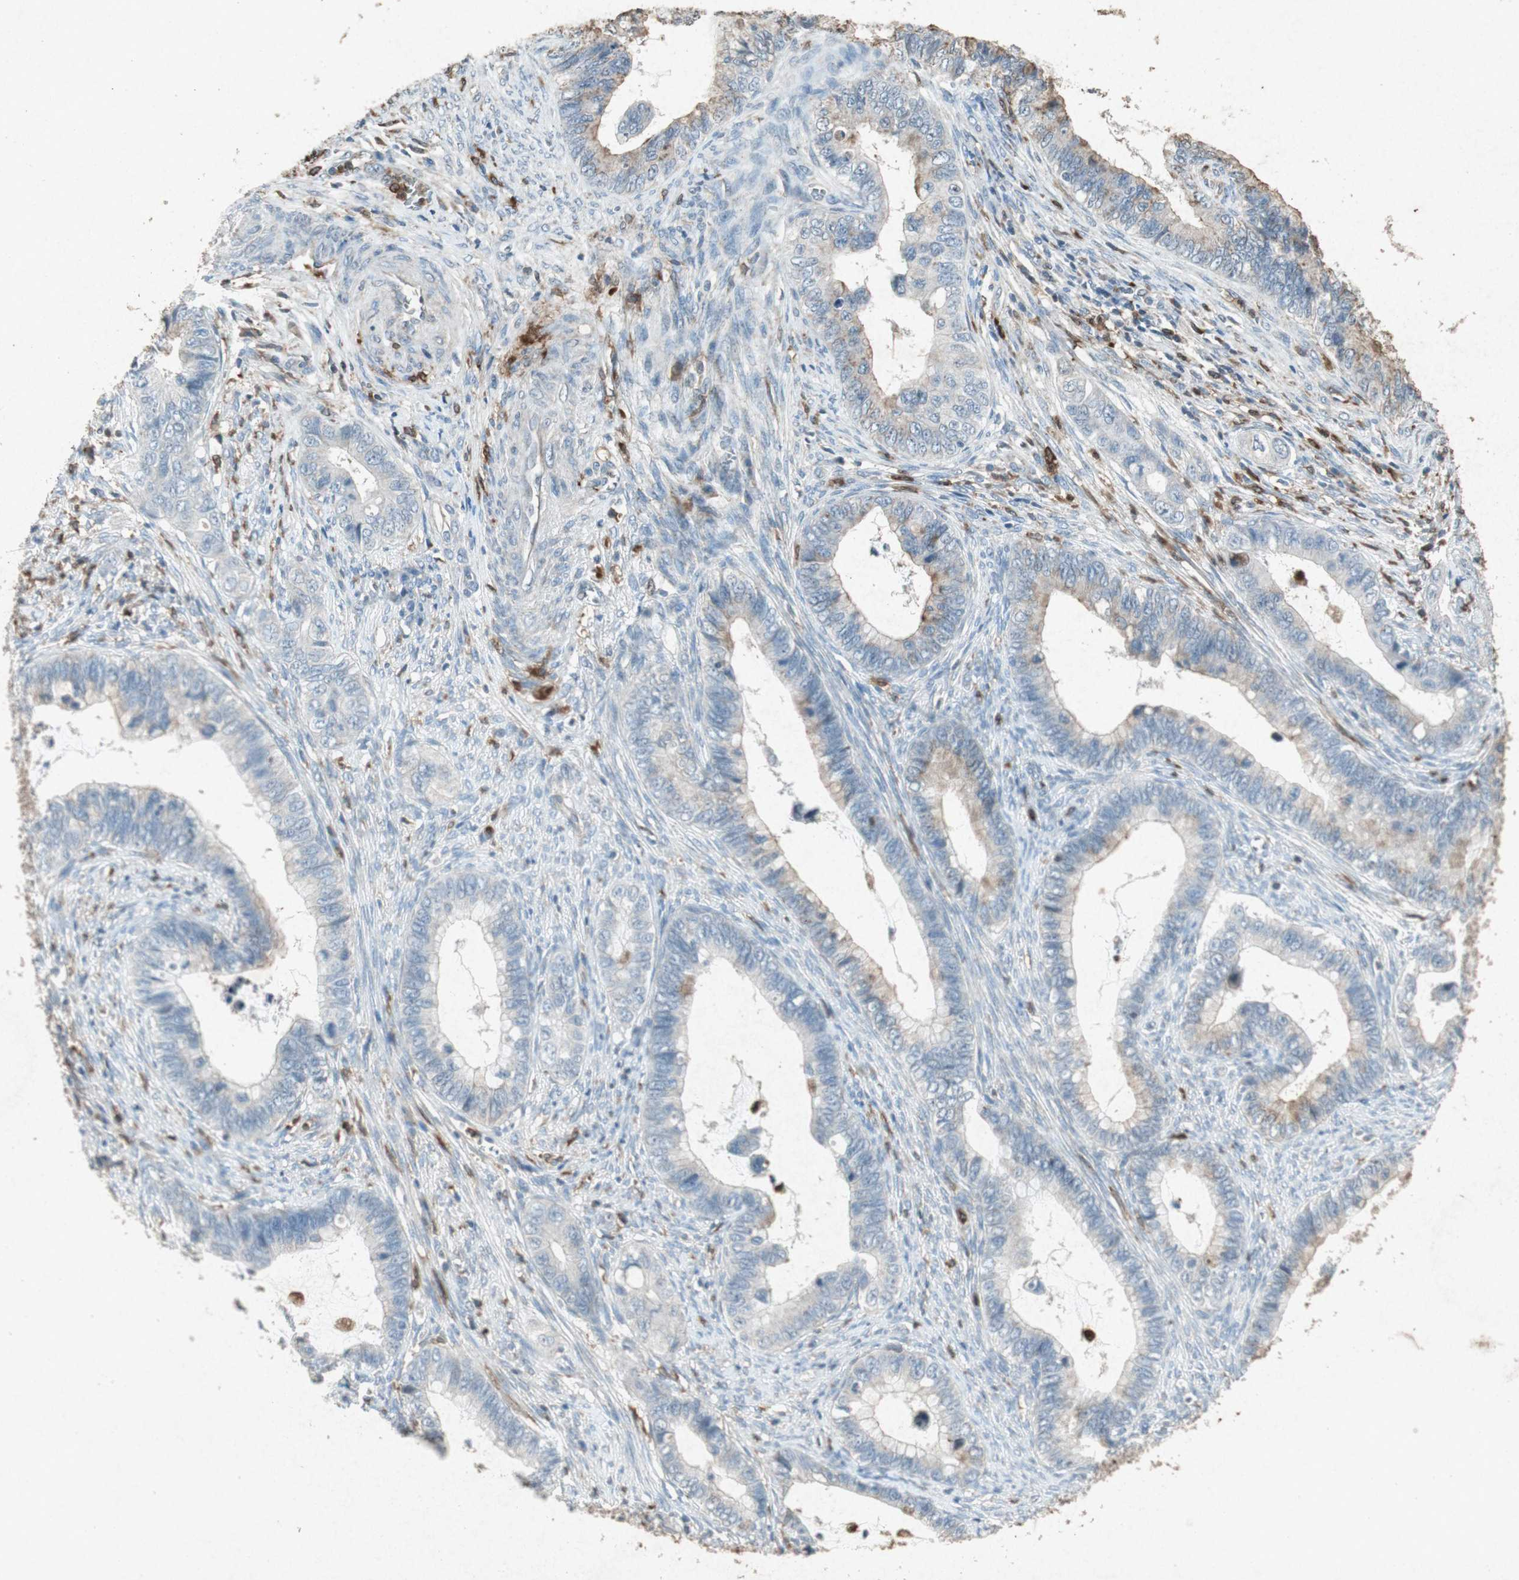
{"staining": {"intensity": "weak", "quantity": "<25%", "location": "cytoplasmic/membranous"}, "tissue": "cervical cancer", "cell_type": "Tumor cells", "image_type": "cancer", "snomed": [{"axis": "morphology", "description": "Adenocarcinoma, NOS"}, {"axis": "topography", "description": "Cervix"}], "caption": "A high-resolution histopathology image shows IHC staining of cervical adenocarcinoma, which reveals no significant expression in tumor cells.", "gene": "TYROBP", "patient": {"sex": "female", "age": 44}}